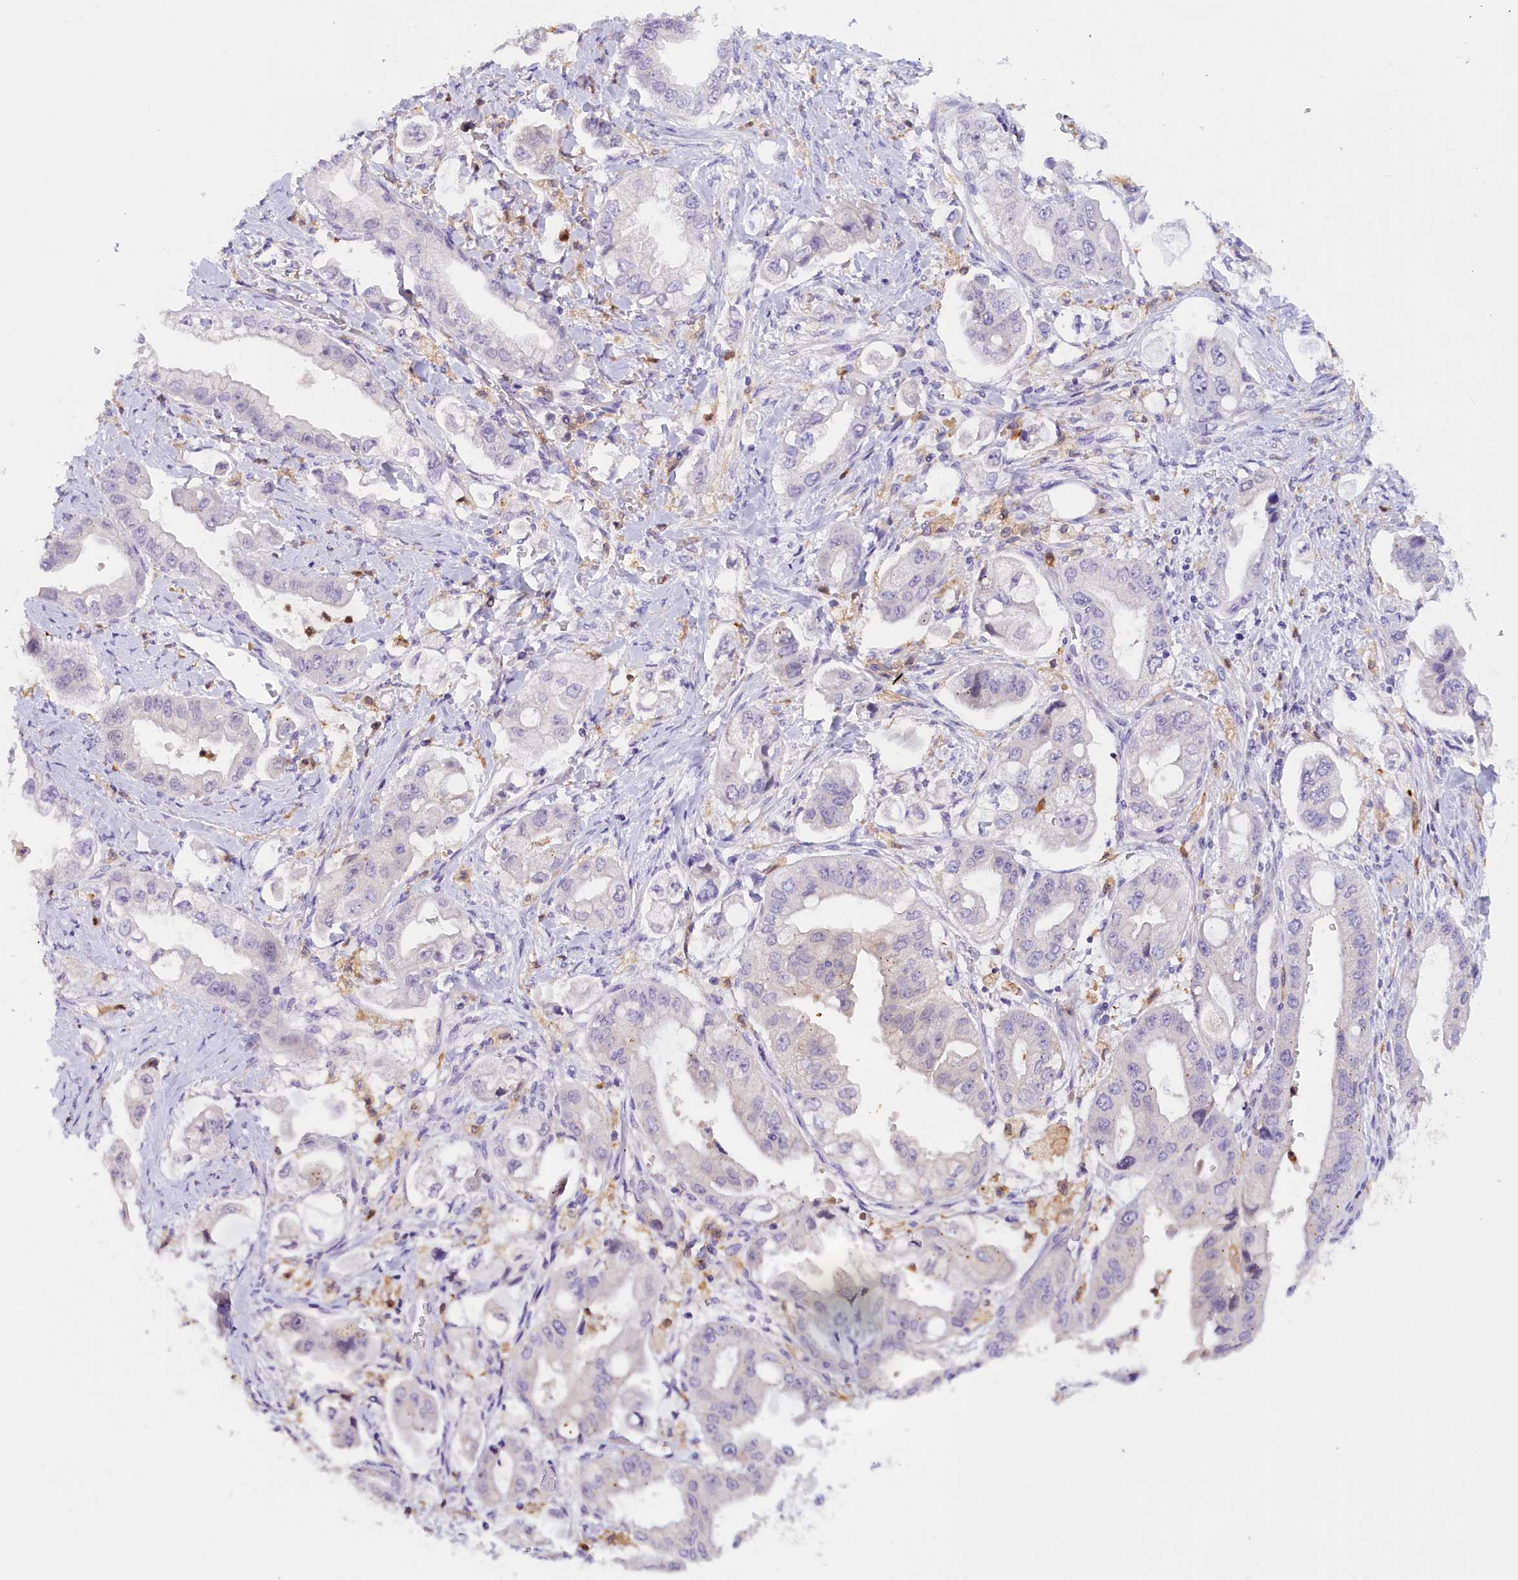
{"staining": {"intensity": "negative", "quantity": "none", "location": "none"}, "tissue": "stomach cancer", "cell_type": "Tumor cells", "image_type": "cancer", "snomed": [{"axis": "morphology", "description": "Adenocarcinoma, NOS"}, {"axis": "topography", "description": "Stomach"}], "caption": "DAB (3,3'-diaminobenzidine) immunohistochemical staining of human adenocarcinoma (stomach) reveals no significant expression in tumor cells.", "gene": "FAM149B1", "patient": {"sex": "male", "age": 62}}